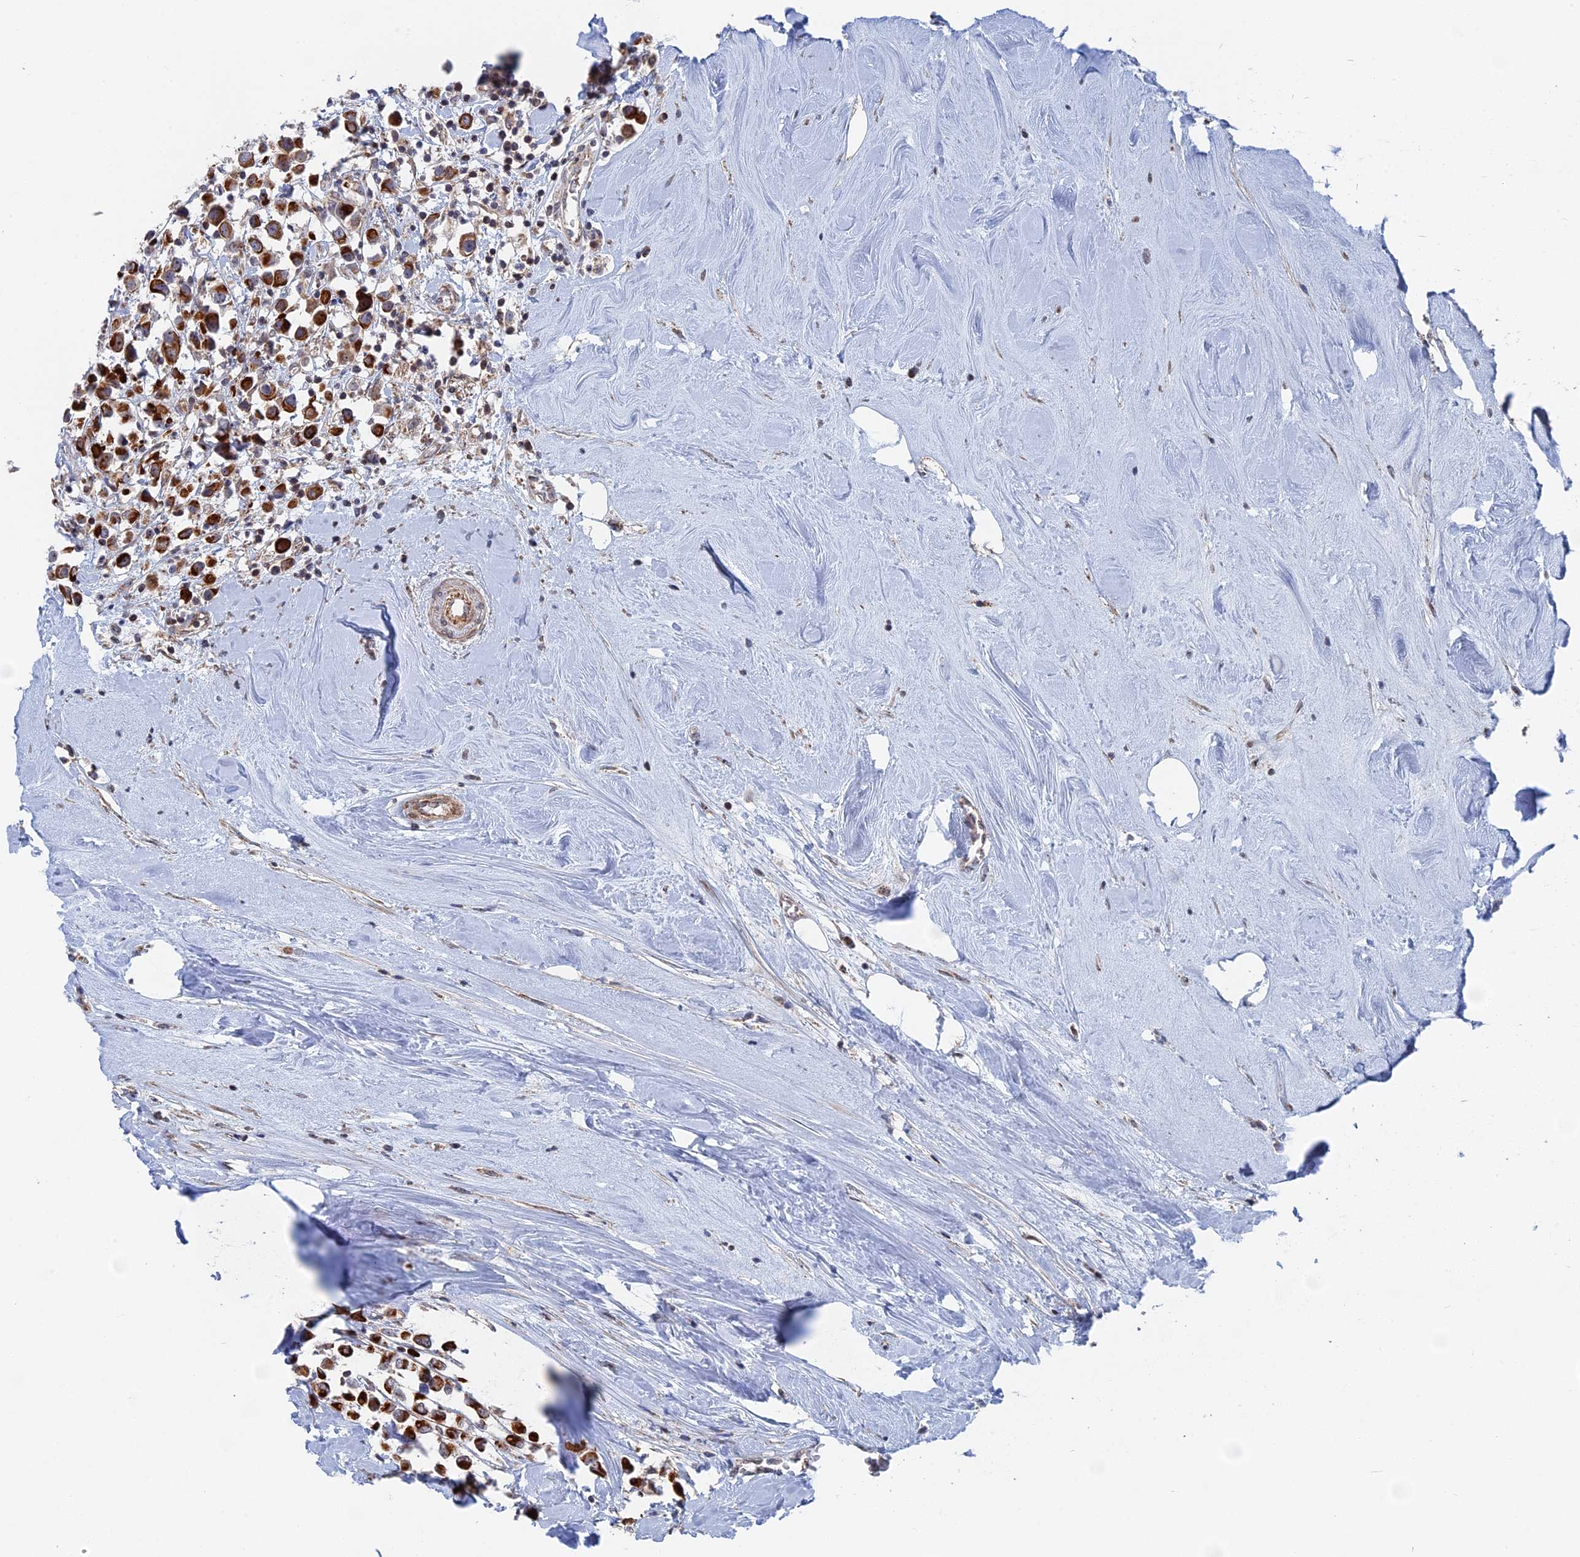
{"staining": {"intensity": "strong", "quantity": ">75%", "location": "cytoplasmic/membranous"}, "tissue": "breast cancer", "cell_type": "Tumor cells", "image_type": "cancer", "snomed": [{"axis": "morphology", "description": "Duct carcinoma"}, {"axis": "topography", "description": "Breast"}], "caption": "A high amount of strong cytoplasmic/membranous staining is appreciated in approximately >75% of tumor cells in breast cancer (infiltrating ductal carcinoma) tissue. (DAB IHC, brown staining for protein, blue staining for nuclei).", "gene": "IL7", "patient": {"sex": "female", "age": 61}}